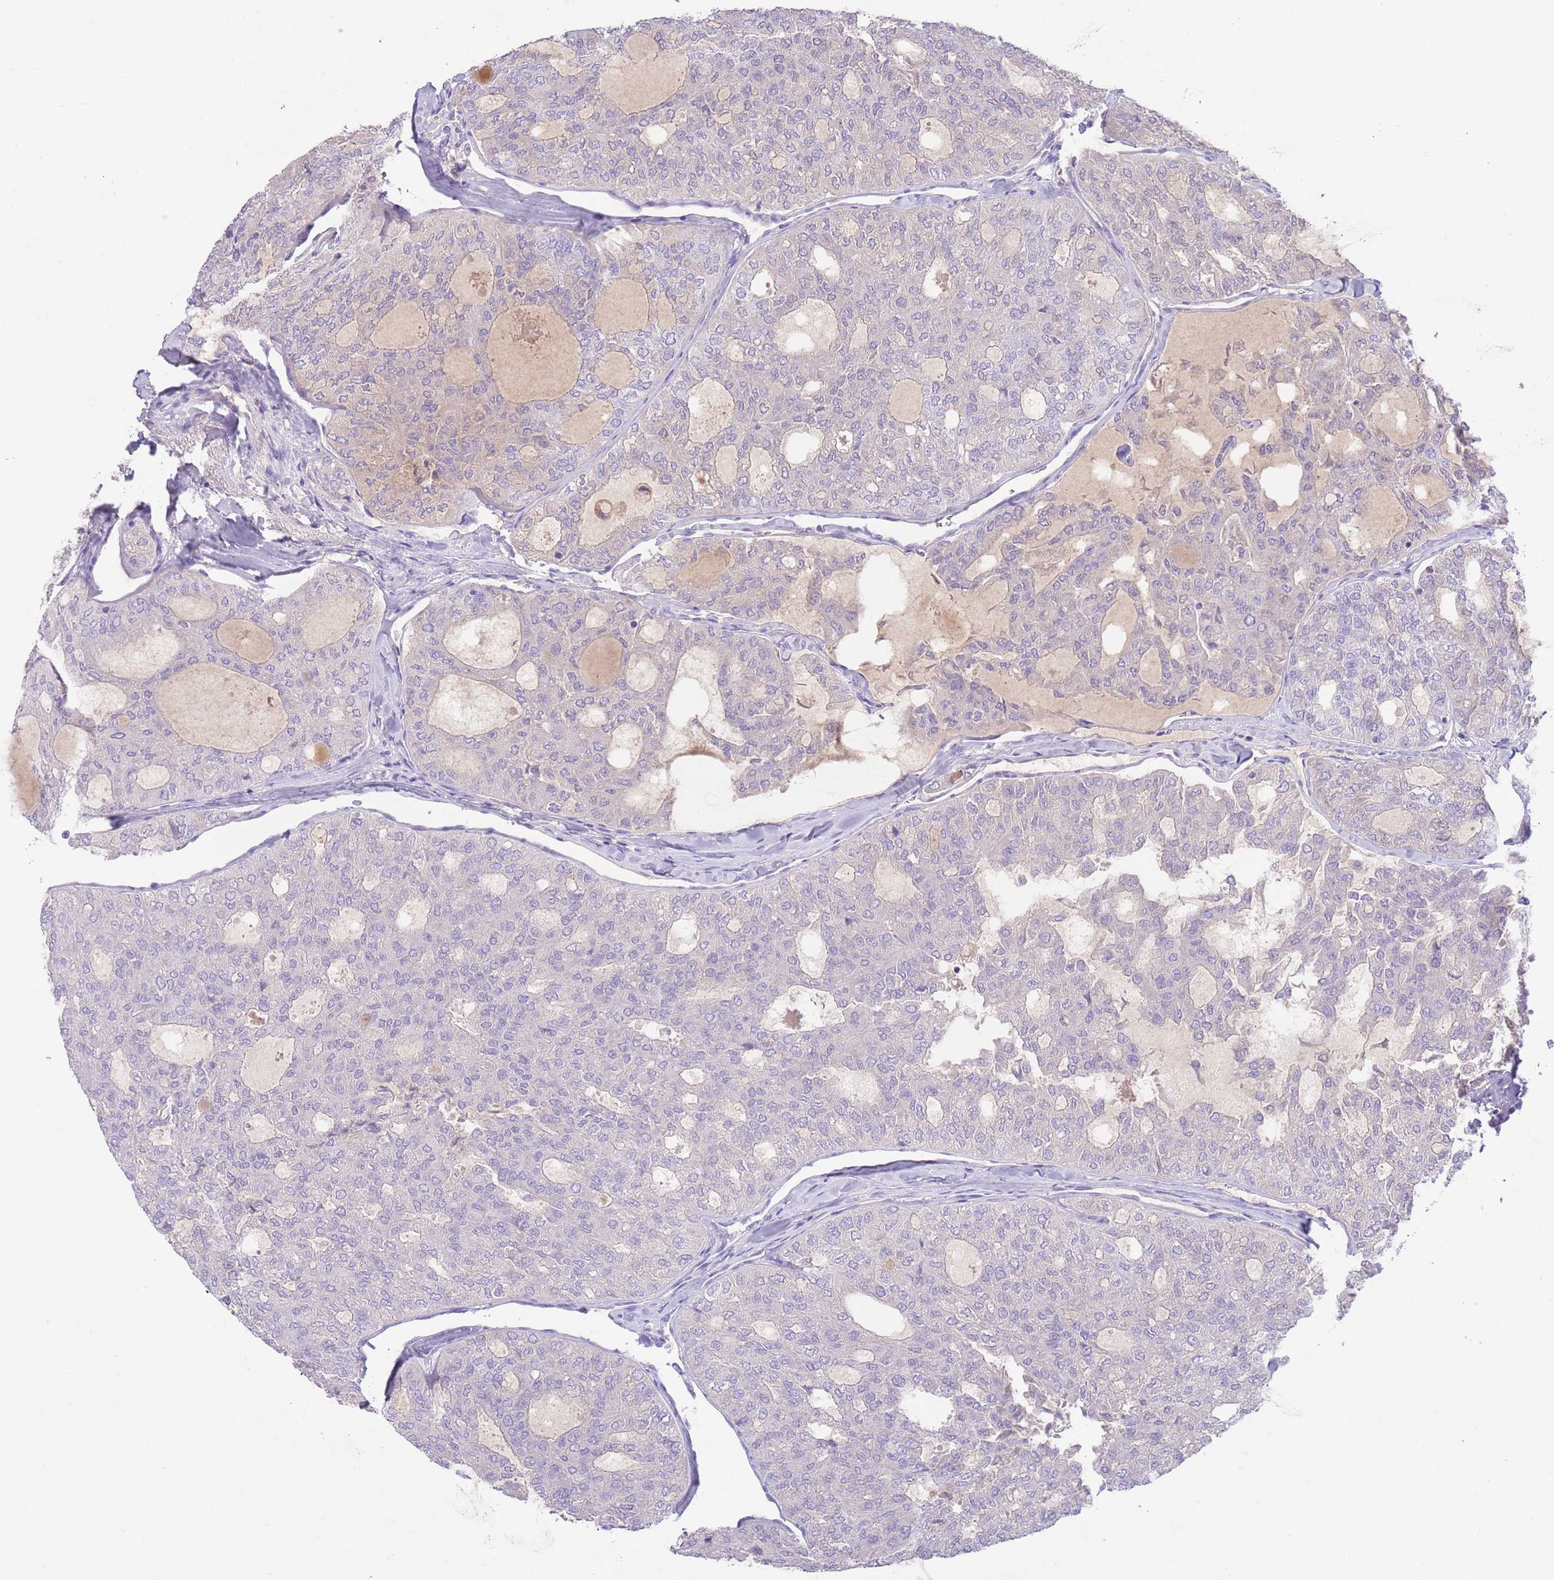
{"staining": {"intensity": "negative", "quantity": "none", "location": "none"}, "tissue": "thyroid cancer", "cell_type": "Tumor cells", "image_type": "cancer", "snomed": [{"axis": "morphology", "description": "Follicular adenoma carcinoma, NOS"}, {"axis": "topography", "description": "Thyroid gland"}], "caption": "High power microscopy histopathology image of an immunohistochemistry (IHC) photomicrograph of thyroid follicular adenoma carcinoma, revealing no significant expression in tumor cells. (Brightfield microscopy of DAB (3,3'-diaminobenzidine) immunohistochemistry at high magnification).", "gene": "IGFL4", "patient": {"sex": "male", "age": 75}}